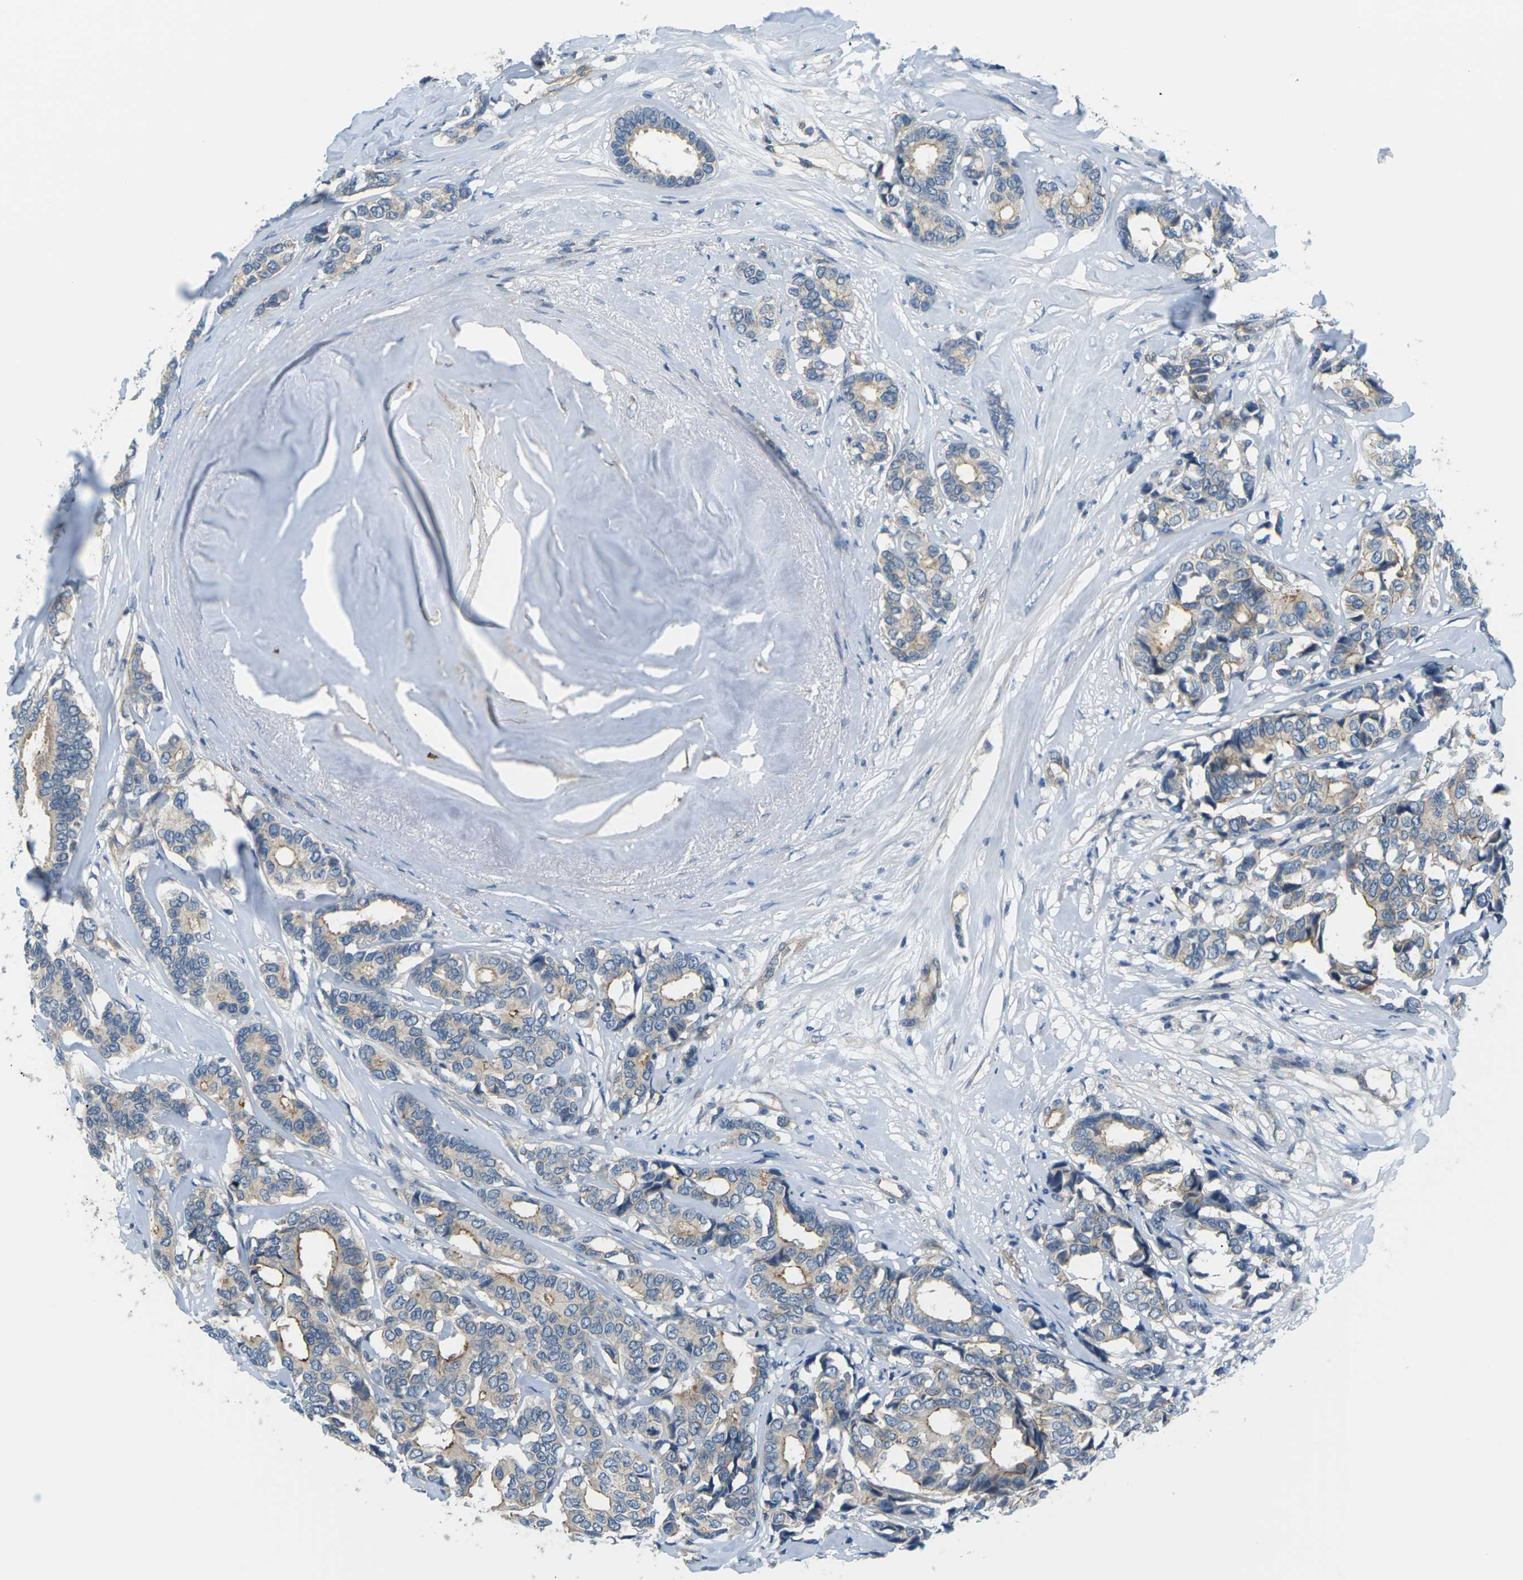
{"staining": {"intensity": "weak", "quantity": "25%-75%", "location": "cytoplasmic/membranous"}, "tissue": "breast cancer", "cell_type": "Tumor cells", "image_type": "cancer", "snomed": [{"axis": "morphology", "description": "Duct carcinoma"}, {"axis": "topography", "description": "Breast"}], "caption": "Immunohistochemistry (IHC) photomicrograph of neoplastic tissue: breast cancer stained using immunohistochemistry (IHC) displays low levels of weak protein expression localized specifically in the cytoplasmic/membranous of tumor cells, appearing as a cytoplasmic/membranous brown color.", "gene": "SLC13A3", "patient": {"sex": "female", "age": 87}}